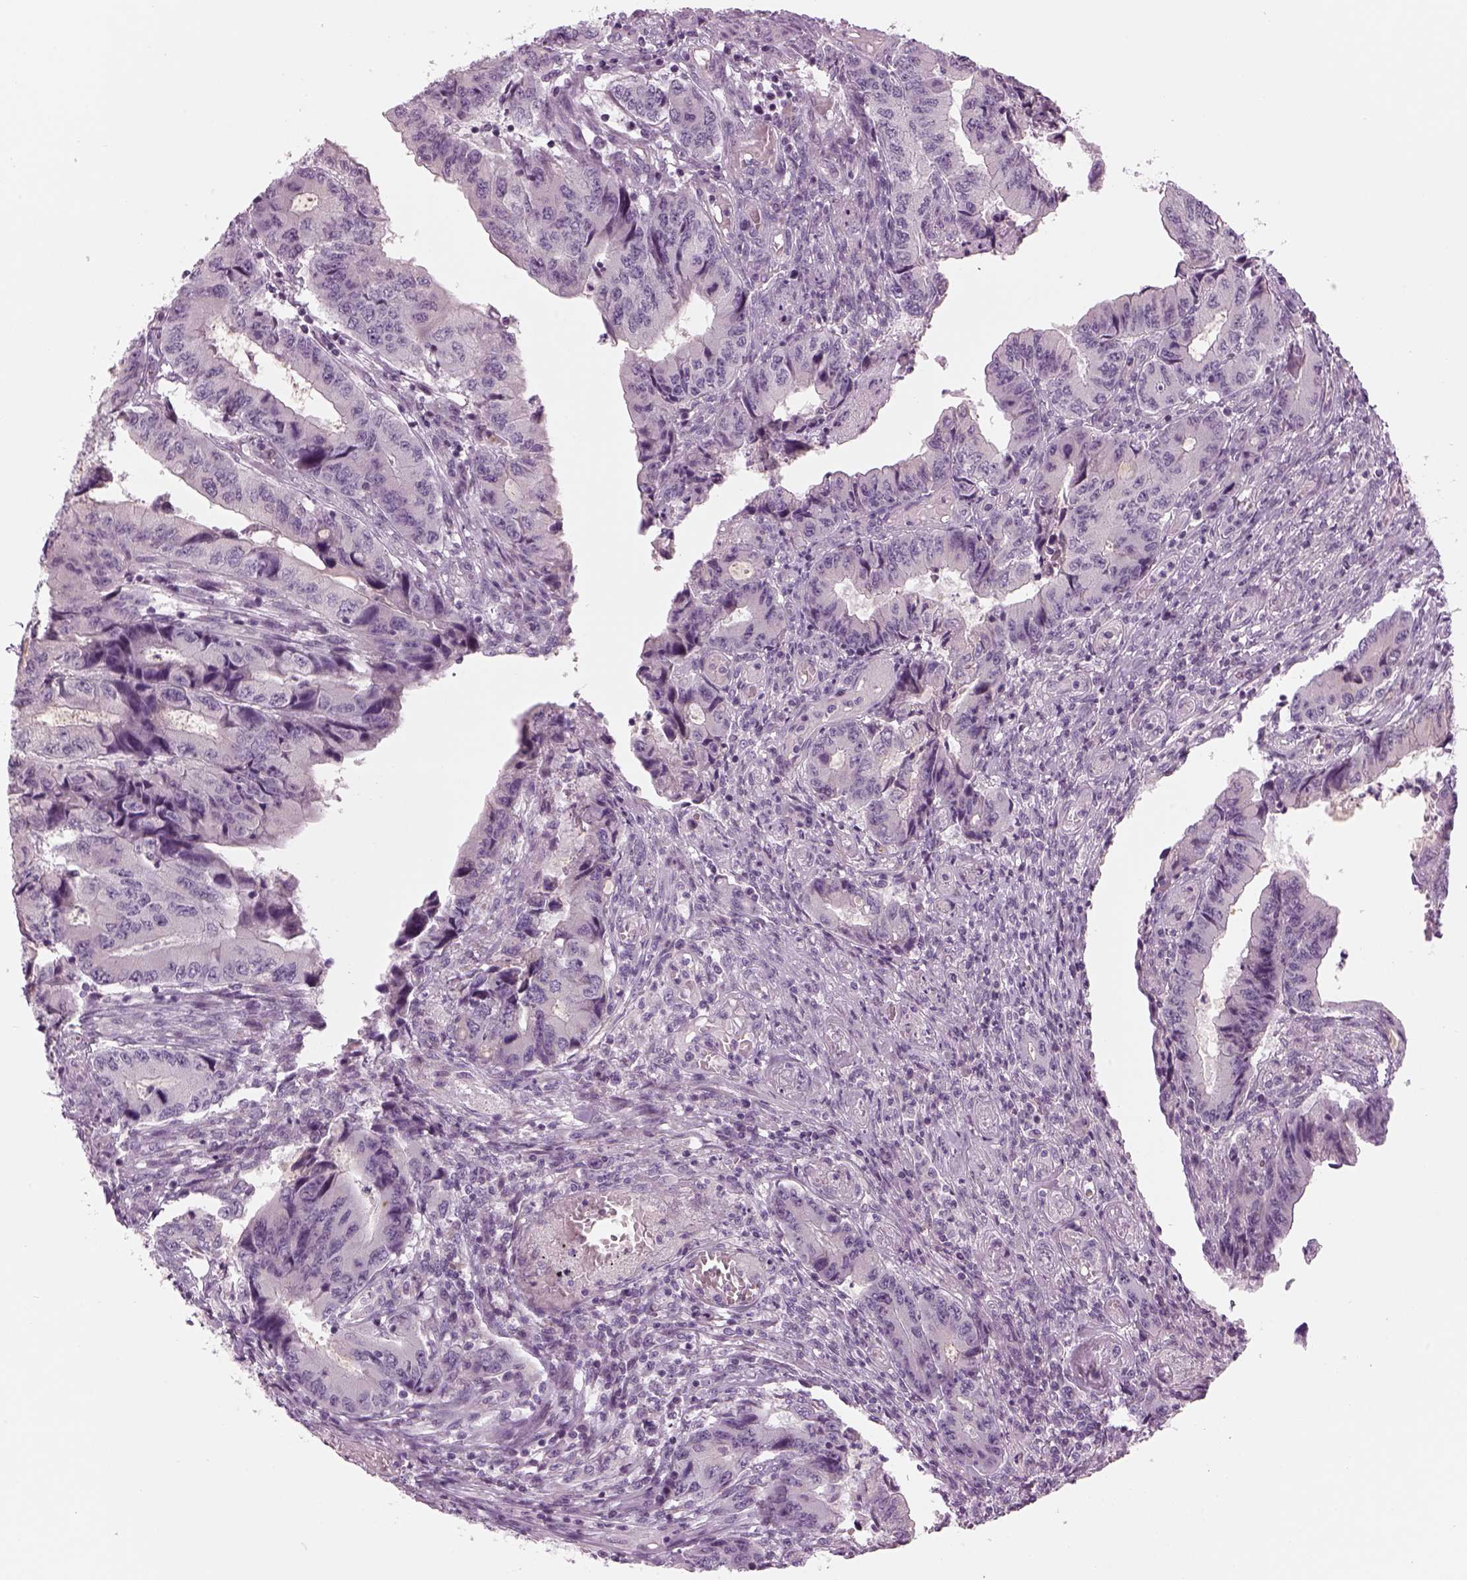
{"staining": {"intensity": "negative", "quantity": "none", "location": "none"}, "tissue": "colorectal cancer", "cell_type": "Tumor cells", "image_type": "cancer", "snomed": [{"axis": "morphology", "description": "Adenocarcinoma, NOS"}, {"axis": "topography", "description": "Colon"}], "caption": "Immunohistochemistry (IHC) image of neoplastic tissue: adenocarcinoma (colorectal) stained with DAB (3,3'-diaminobenzidine) demonstrates no significant protein staining in tumor cells.", "gene": "LRRIQ3", "patient": {"sex": "male", "age": 53}}